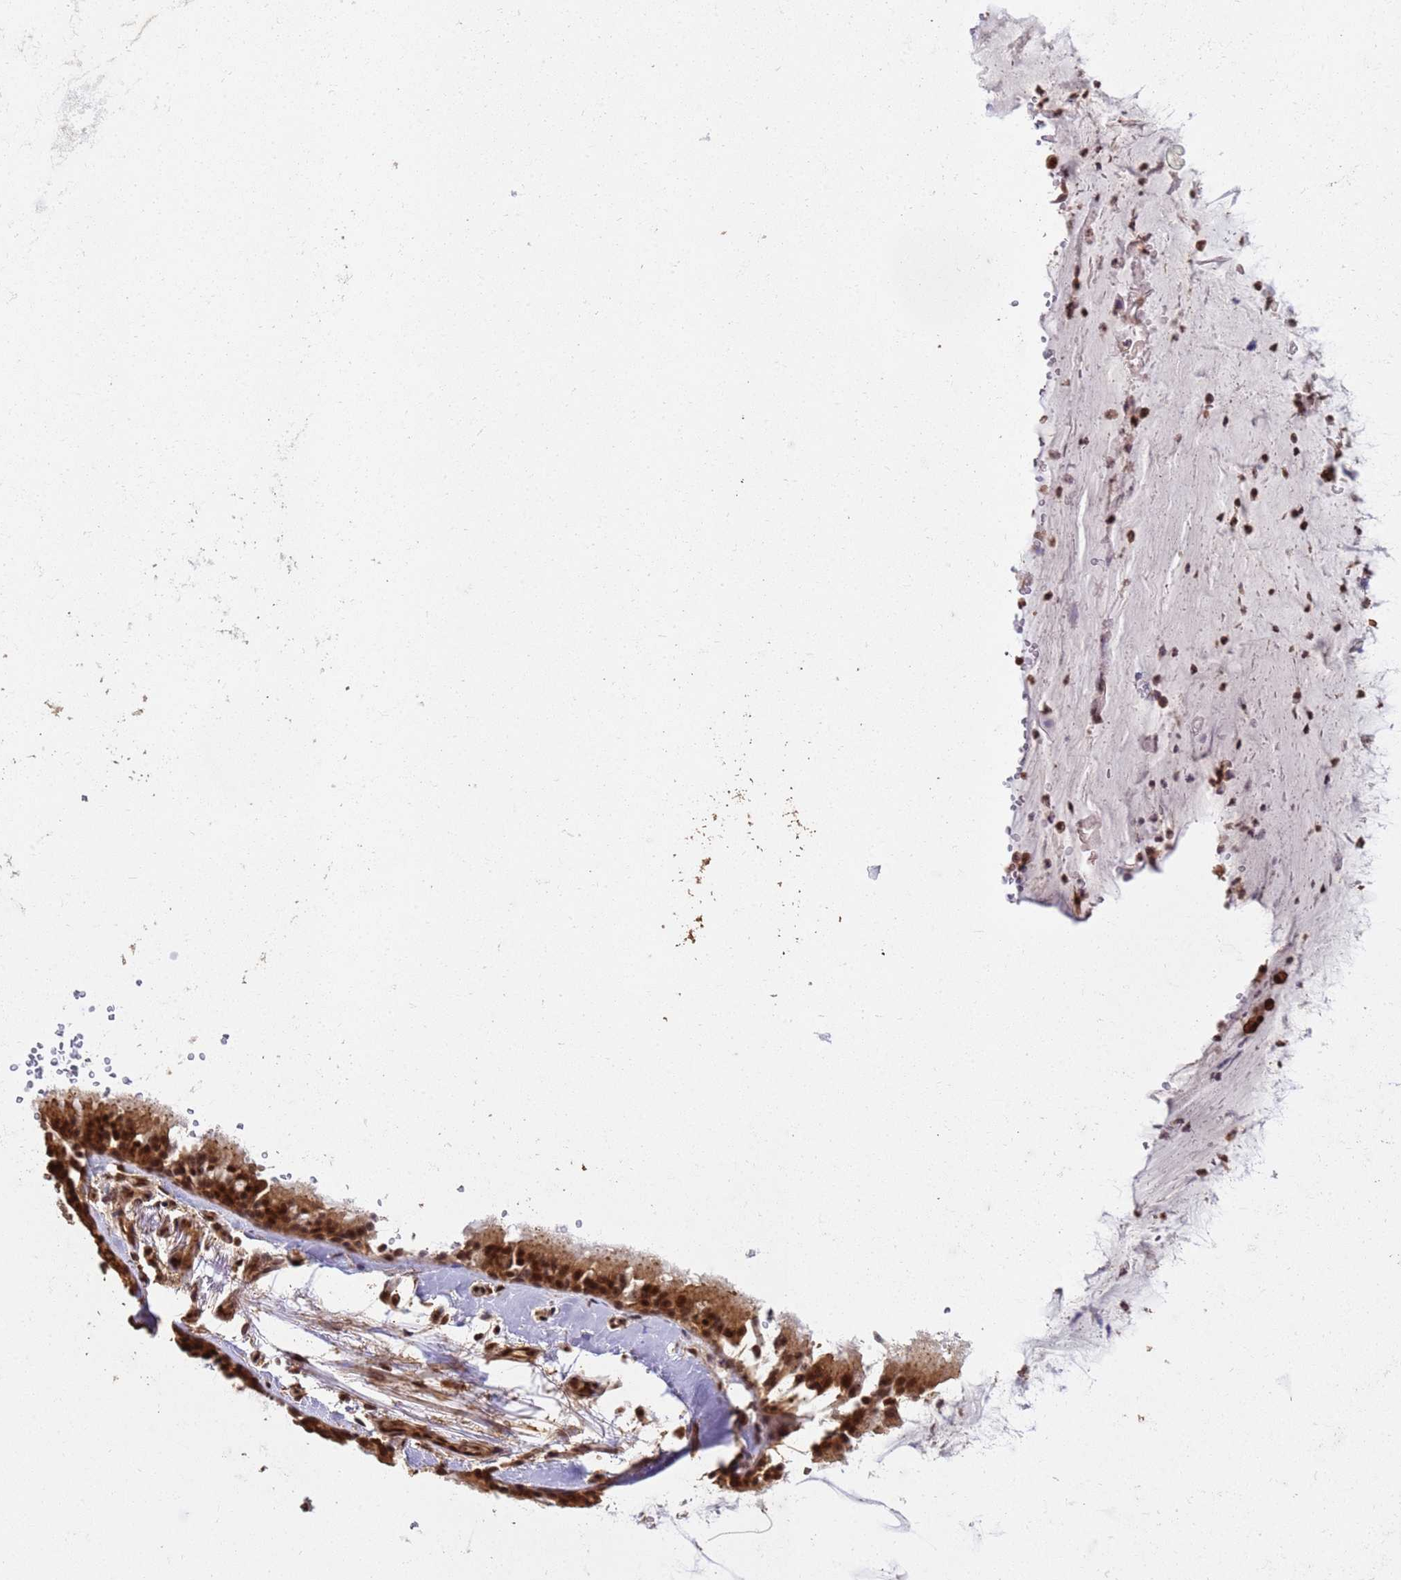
{"staining": {"intensity": "negative", "quantity": "none", "location": "none"}, "tissue": "adipose tissue", "cell_type": "Adipocytes", "image_type": "normal", "snomed": [{"axis": "morphology", "description": "Normal tissue, NOS"}, {"axis": "topography", "description": "Lymph node"}, {"axis": "topography", "description": "Cartilage tissue"}, {"axis": "topography", "description": "Bronchus"}], "caption": "A histopathology image of human adipose tissue is negative for staining in adipocytes. (Stains: DAB (3,3'-diaminobenzidine) immunohistochemistry with hematoxylin counter stain, Microscopy: brightfield microscopy at high magnification).", "gene": "SYF2", "patient": {"sex": "male", "age": 63}}